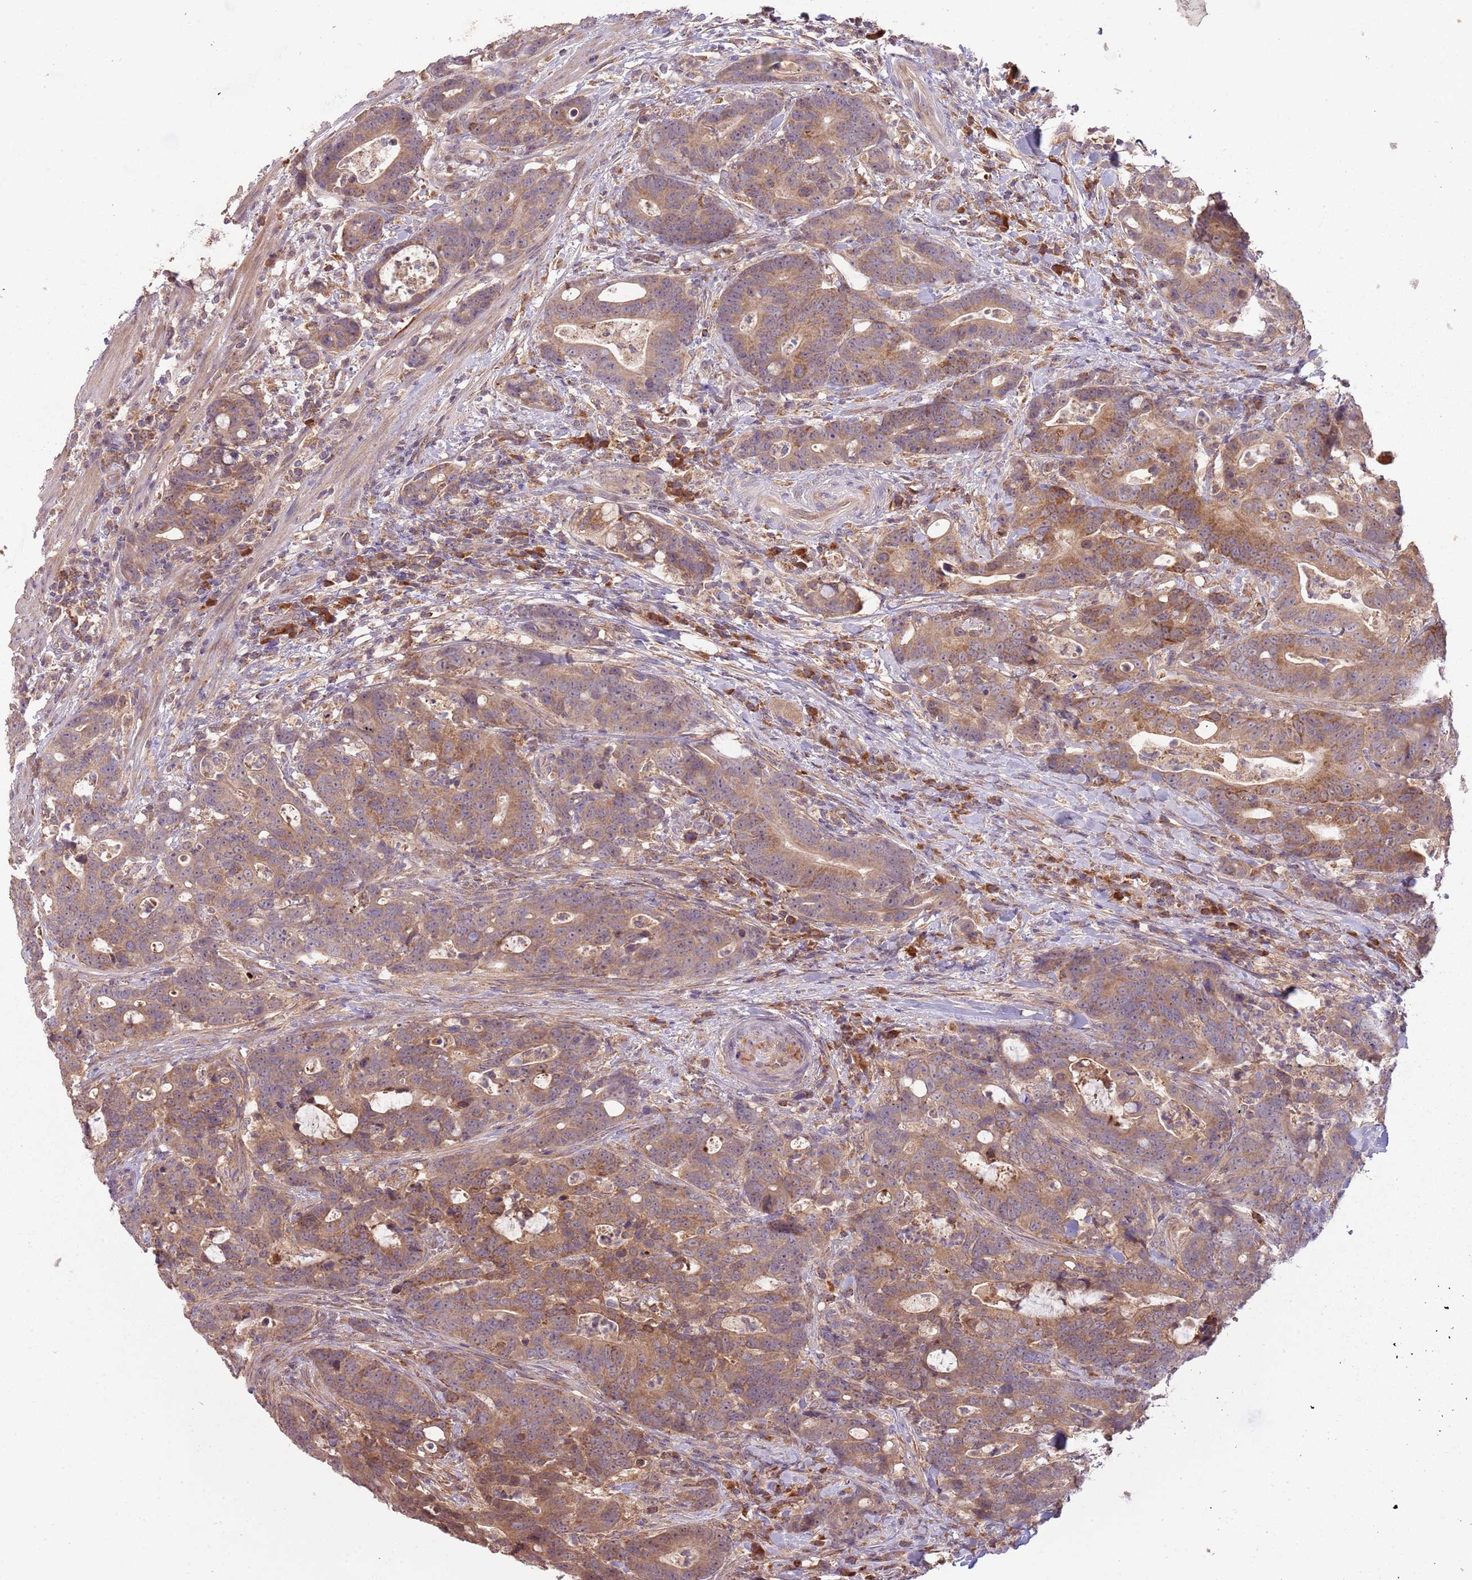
{"staining": {"intensity": "moderate", "quantity": ">75%", "location": "cytoplasmic/membranous"}, "tissue": "colorectal cancer", "cell_type": "Tumor cells", "image_type": "cancer", "snomed": [{"axis": "morphology", "description": "Adenocarcinoma, NOS"}, {"axis": "topography", "description": "Colon"}], "caption": "A histopathology image of colorectal cancer (adenocarcinoma) stained for a protein shows moderate cytoplasmic/membranous brown staining in tumor cells.", "gene": "FECH", "patient": {"sex": "female", "age": 82}}